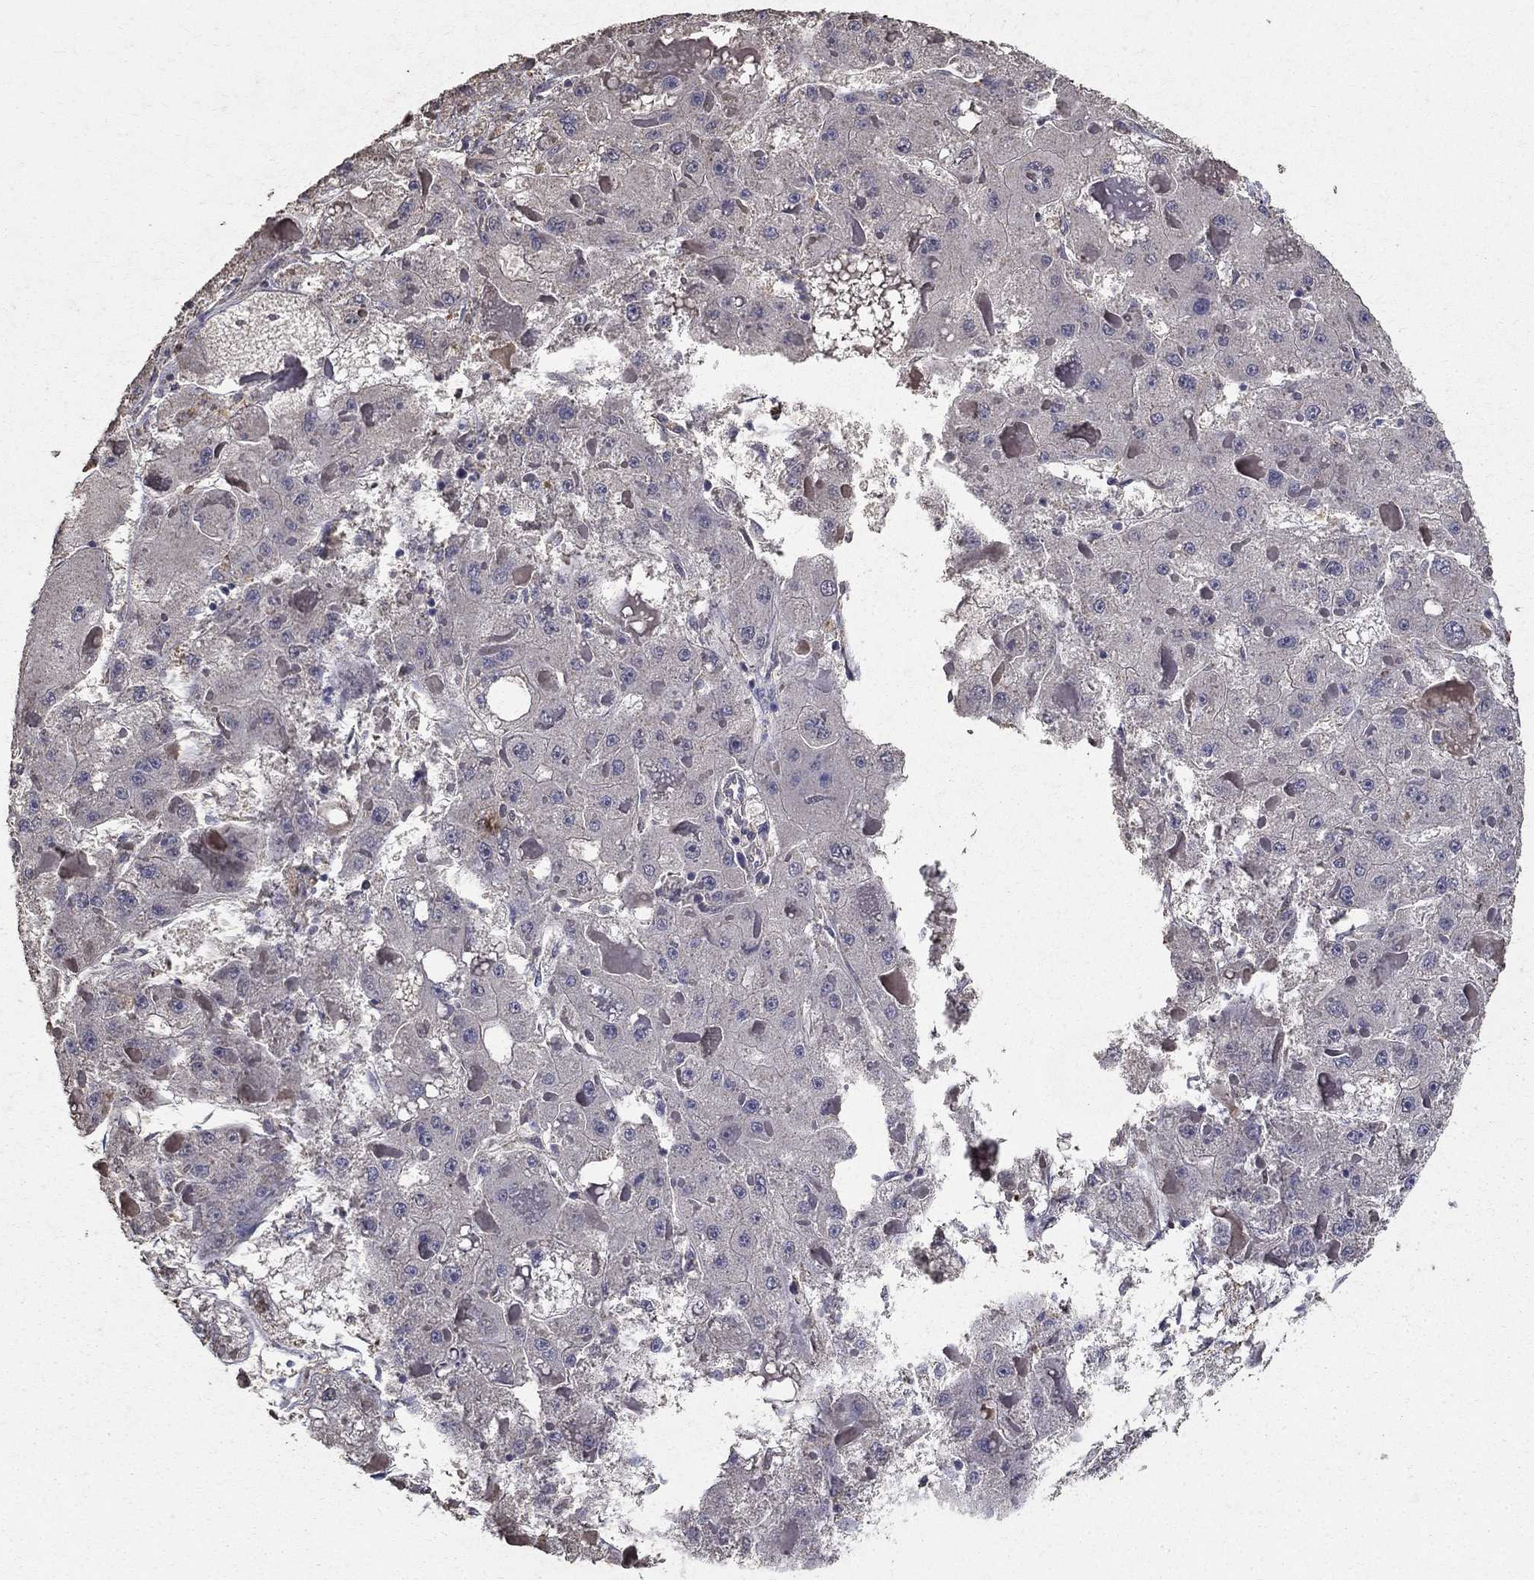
{"staining": {"intensity": "negative", "quantity": "none", "location": "none"}, "tissue": "liver cancer", "cell_type": "Tumor cells", "image_type": "cancer", "snomed": [{"axis": "morphology", "description": "Carcinoma, Hepatocellular, NOS"}, {"axis": "topography", "description": "Liver"}], "caption": "Immunohistochemical staining of human hepatocellular carcinoma (liver) shows no significant positivity in tumor cells.", "gene": "MPP2", "patient": {"sex": "female", "age": 73}}